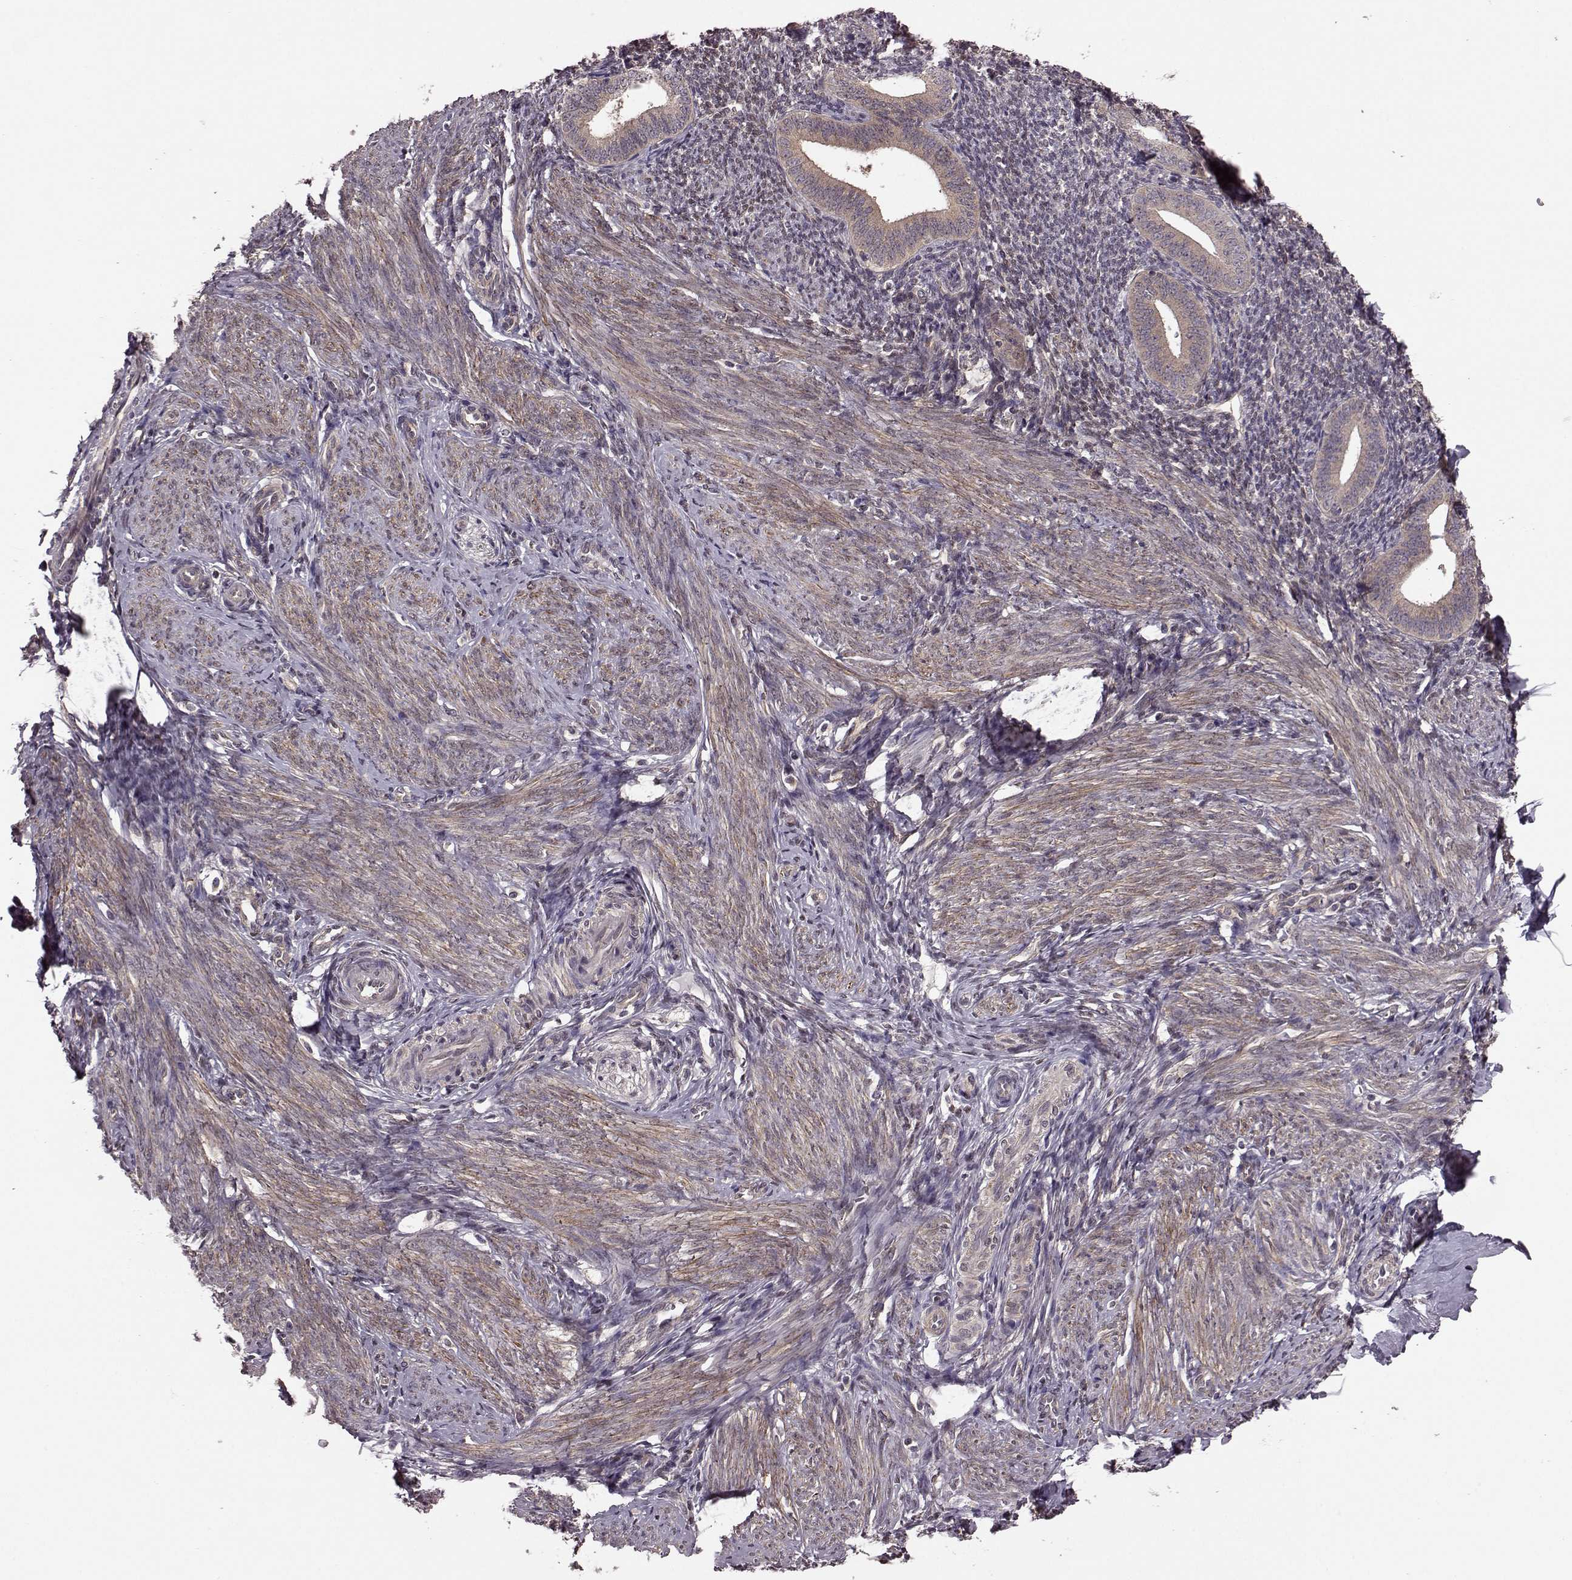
{"staining": {"intensity": "weak", "quantity": "25%-75%", "location": "cytoplasmic/membranous"}, "tissue": "endometrium", "cell_type": "Cells in endometrial stroma", "image_type": "normal", "snomed": [{"axis": "morphology", "description": "Normal tissue, NOS"}, {"axis": "topography", "description": "Endometrium"}], "caption": "A photomicrograph of human endometrium stained for a protein reveals weak cytoplasmic/membranous brown staining in cells in endometrial stroma.", "gene": "FNIP2", "patient": {"sex": "female", "age": 40}}